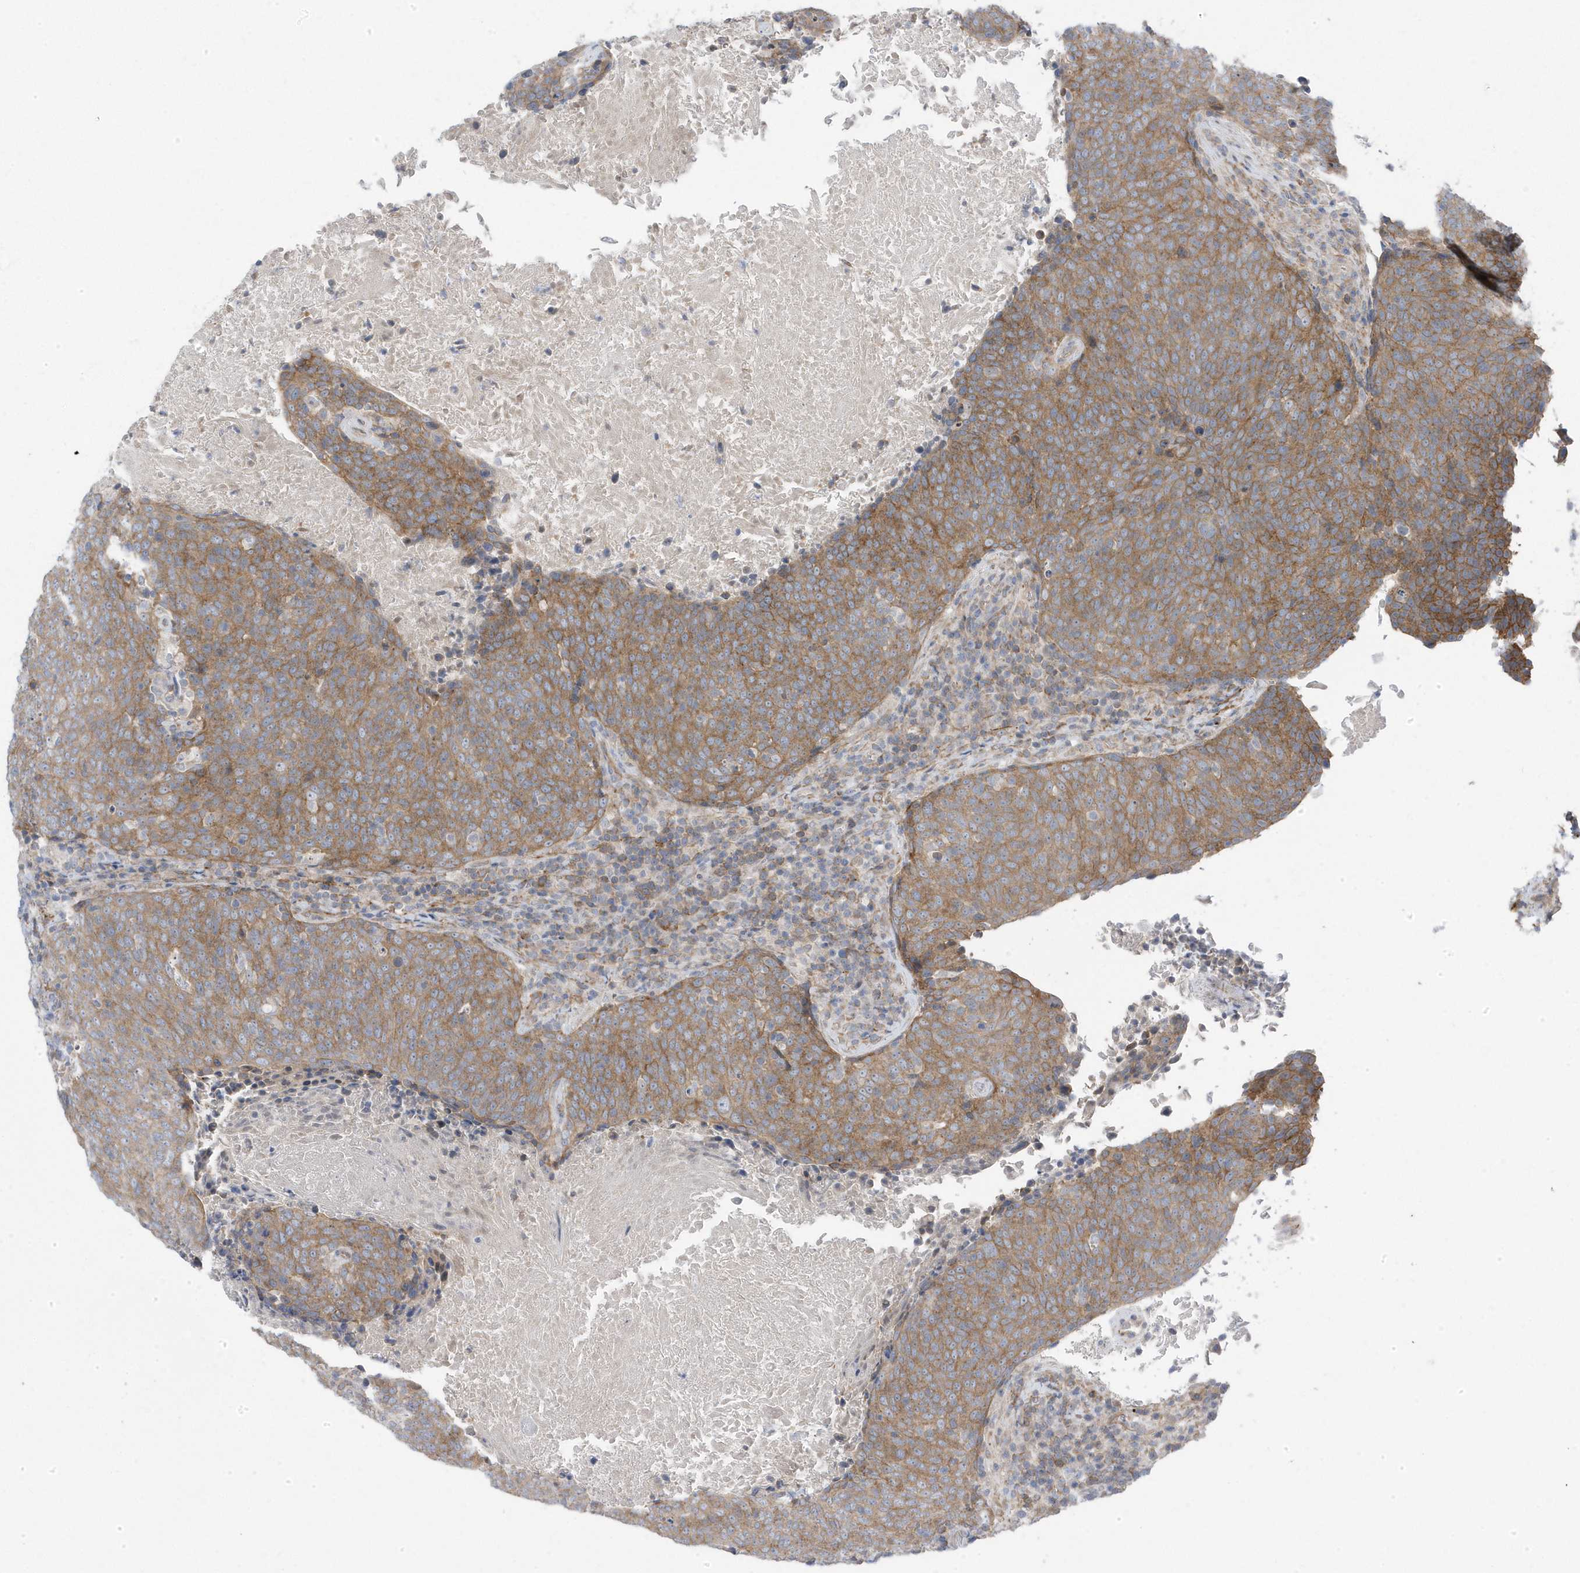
{"staining": {"intensity": "moderate", "quantity": ">75%", "location": "cytoplasmic/membranous"}, "tissue": "head and neck cancer", "cell_type": "Tumor cells", "image_type": "cancer", "snomed": [{"axis": "morphology", "description": "Squamous cell carcinoma, NOS"}, {"axis": "morphology", "description": "Squamous cell carcinoma, metastatic, NOS"}, {"axis": "topography", "description": "Lymph node"}, {"axis": "topography", "description": "Head-Neck"}], "caption": "This histopathology image demonstrates immunohistochemistry (IHC) staining of human head and neck cancer, with medium moderate cytoplasmic/membranous positivity in approximately >75% of tumor cells.", "gene": "ANAPC1", "patient": {"sex": "male", "age": 62}}